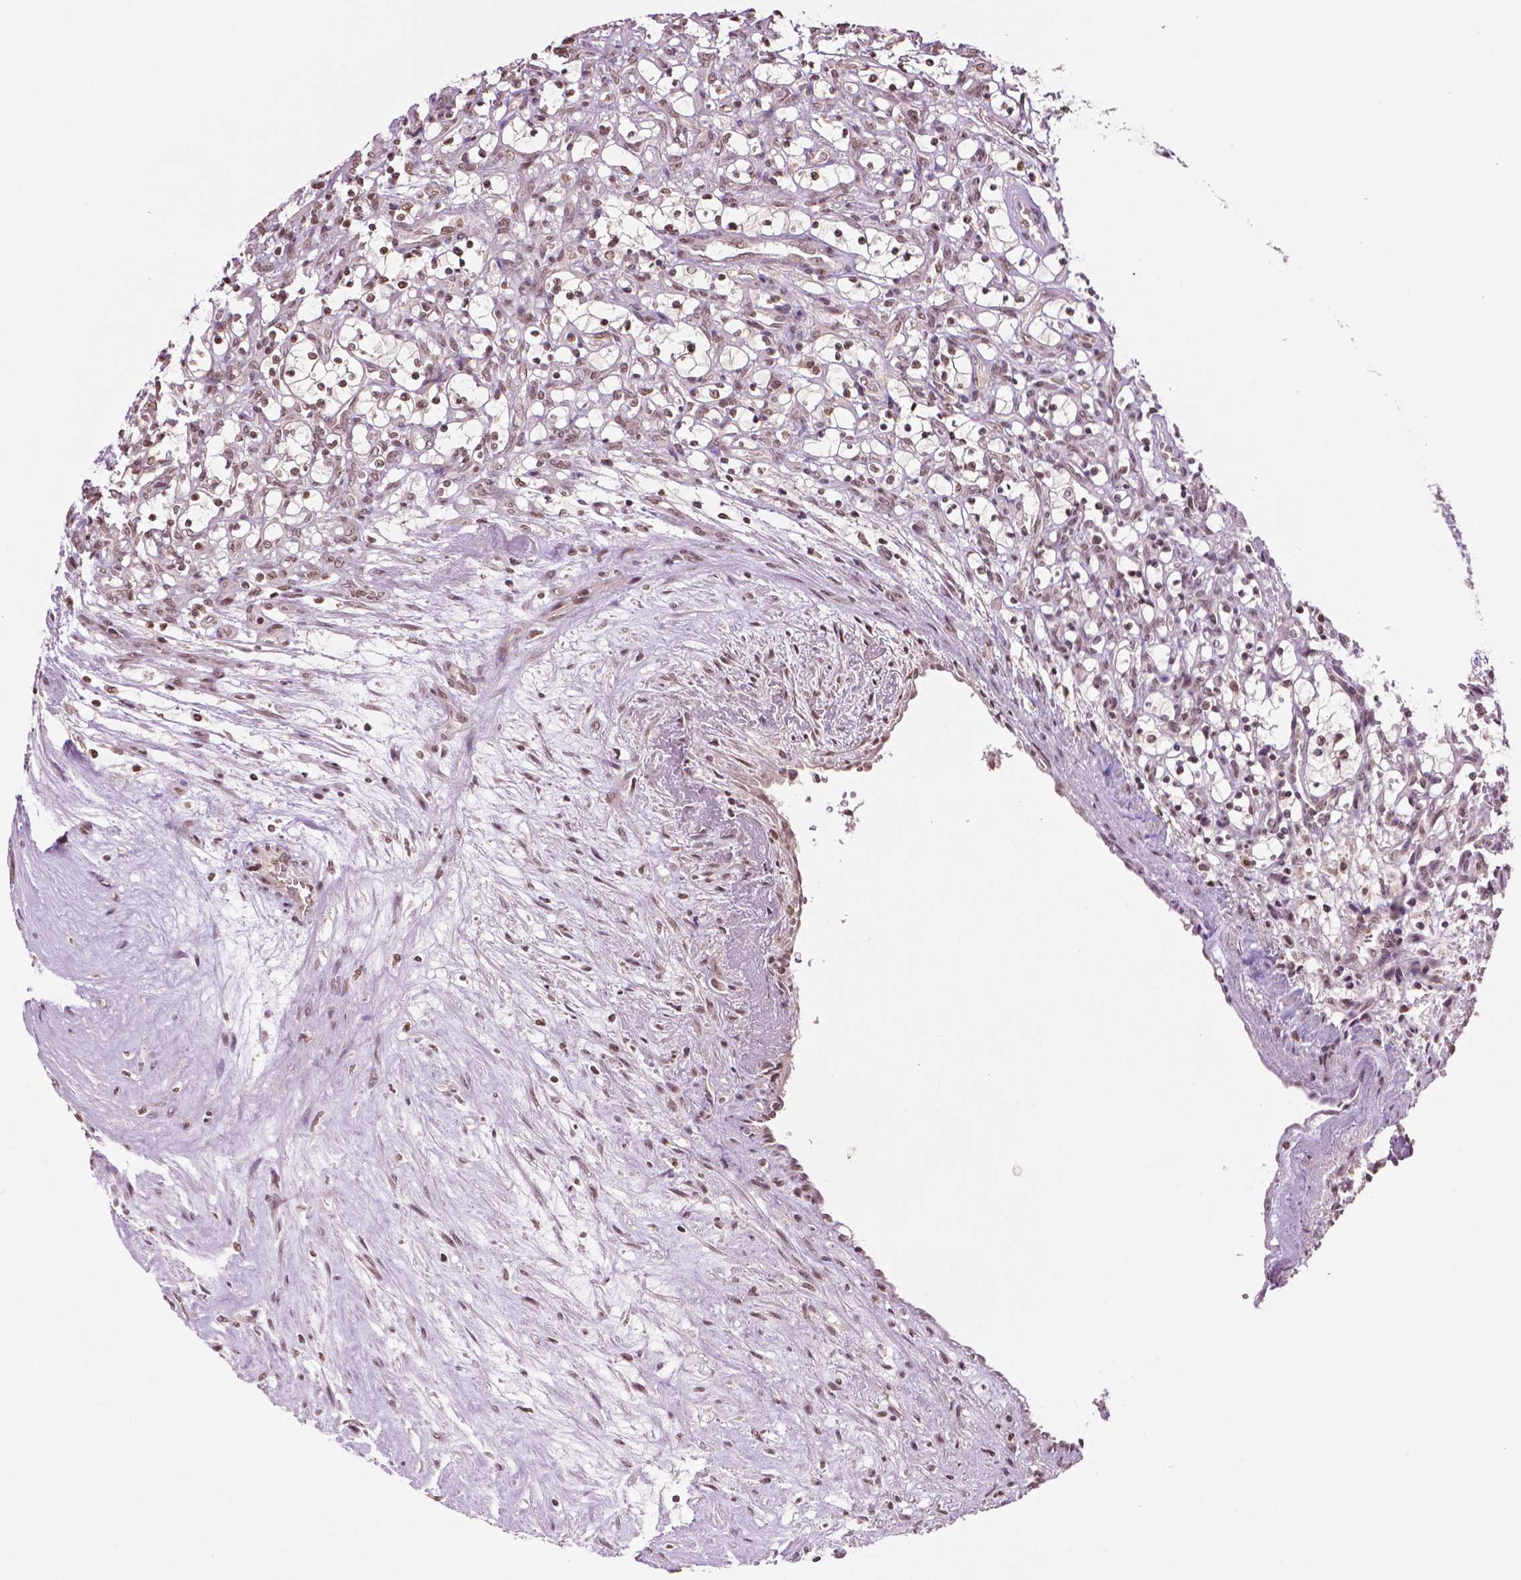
{"staining": {"intensity": "moderate", "quantity": ">75%", "location": "nuclear"}, "tissue": "renal cancer", "cell_type": "Tumor cells", "image_type": "cancer", "snomed": [{"axis": "morphology", "description": "Adenocarcinoma, NOS"}, {"axis": "topography", "description": "Kidney"}], "caption": "Tumor cells show moderate nuclear expression in approximately >75% of cells in renal adenocarcinoma. The staining was performed using DAB, with brown indicating positive protein expression. Nuclei are stained blue with hematoxylin.", "gene": "DEK", "patient": {"sex": "female", "age": 69}}